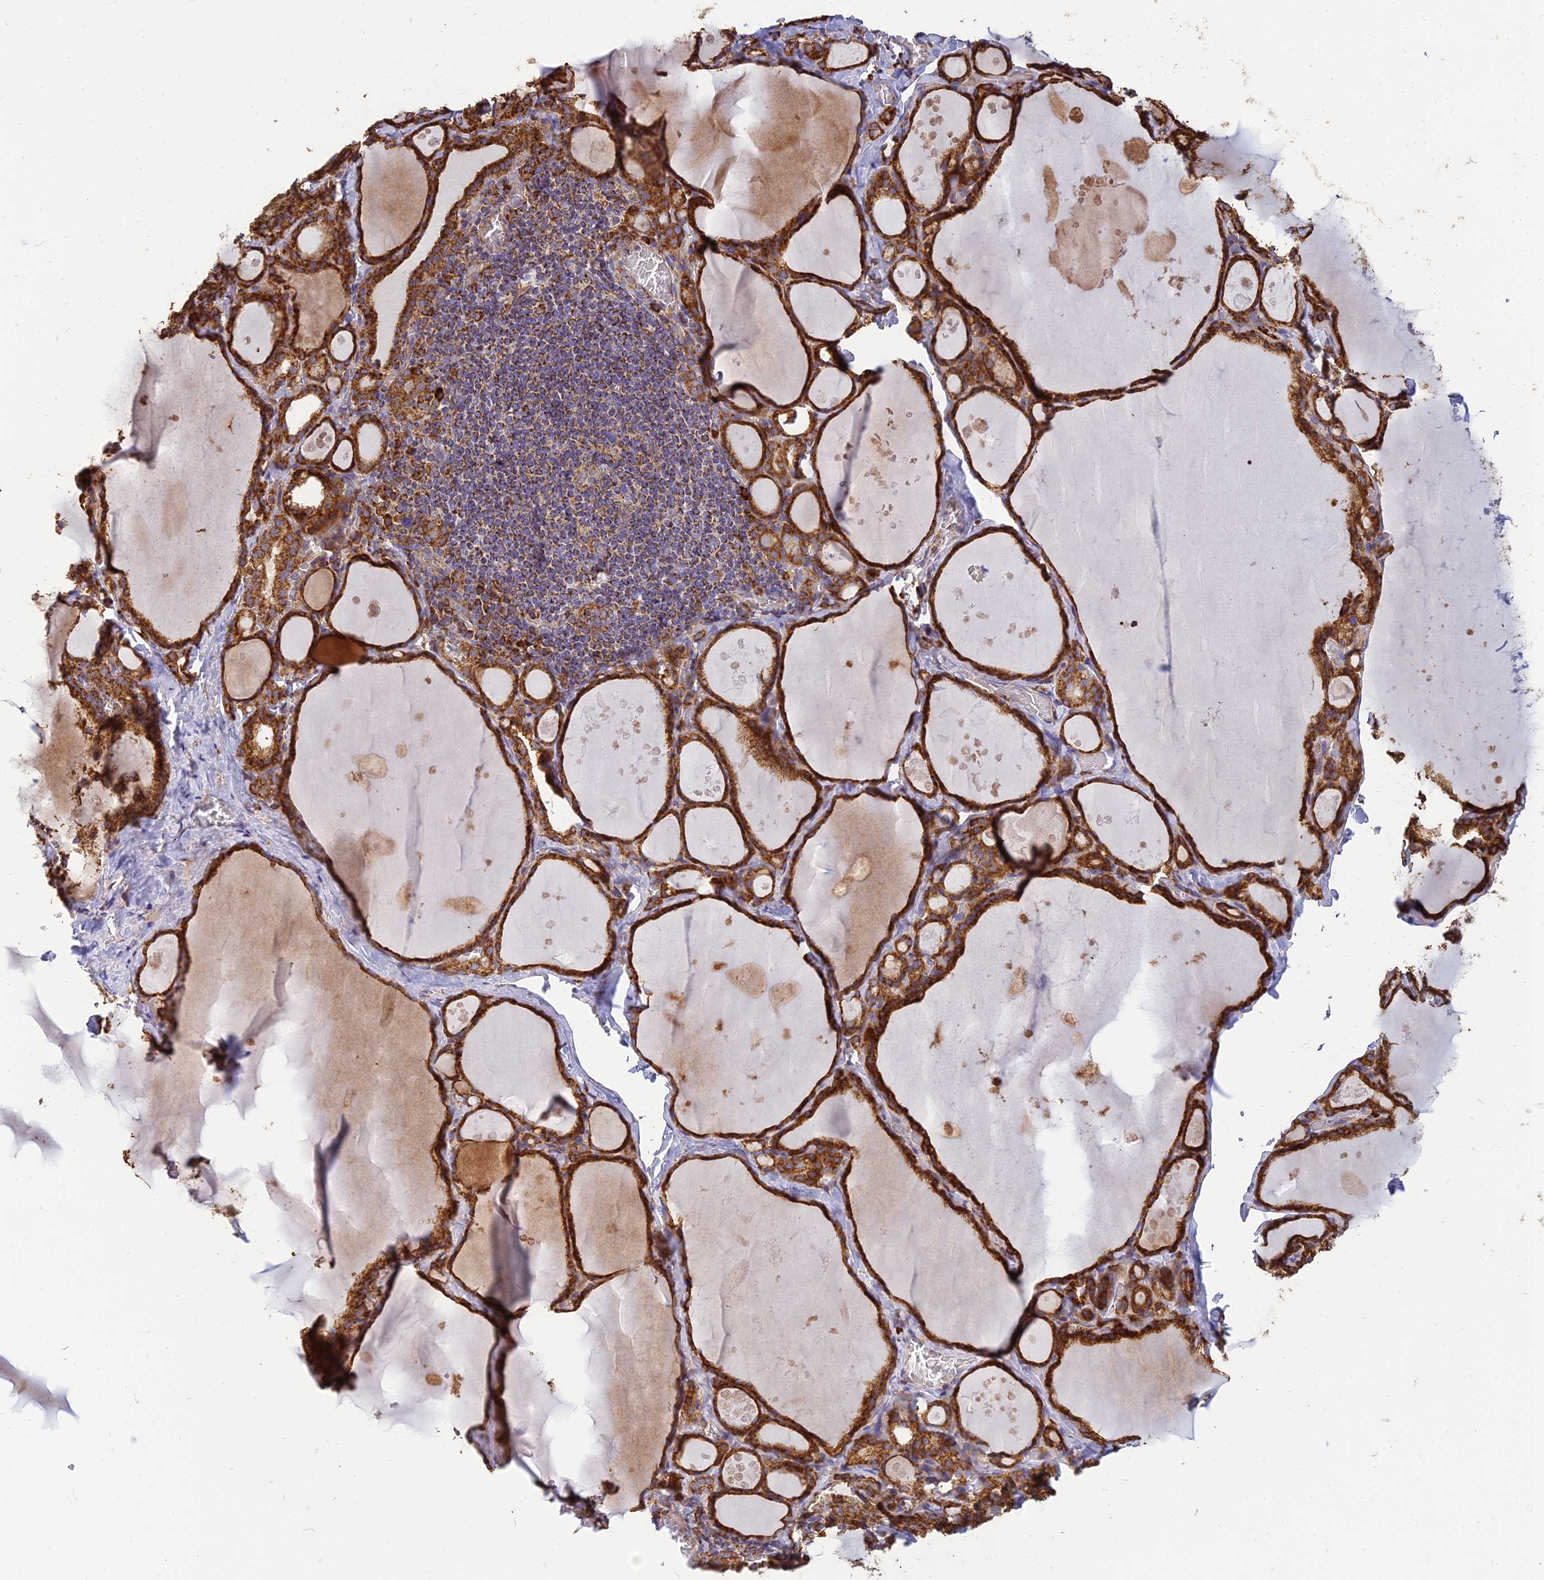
{"staining": {"intensity": "strong", "quantity": ">75%", "location": "cytoplasmic/membranous"}, "tissue": "thyroid gland", "cell_type": "Glandular cells", "image_type": "normal", "snomed": [{"axis": "morphology", "description": "Normal tissue, NOS"}, {"axis": "topography", "description": "Thyroid gland"}], "caption": "Immunohistochemical staining of normal thyroid gland displays >75% levels of strong cytoplasmic/membranous protein positivity in approximately >75% of glandular cells. The protein is stained brown, and the nuclei are stained in blue (DAB IHC with brightfield microscopy, high magnification).", "gene": "THUMPD2", "patient": {"sex": "male", "age": 56}}